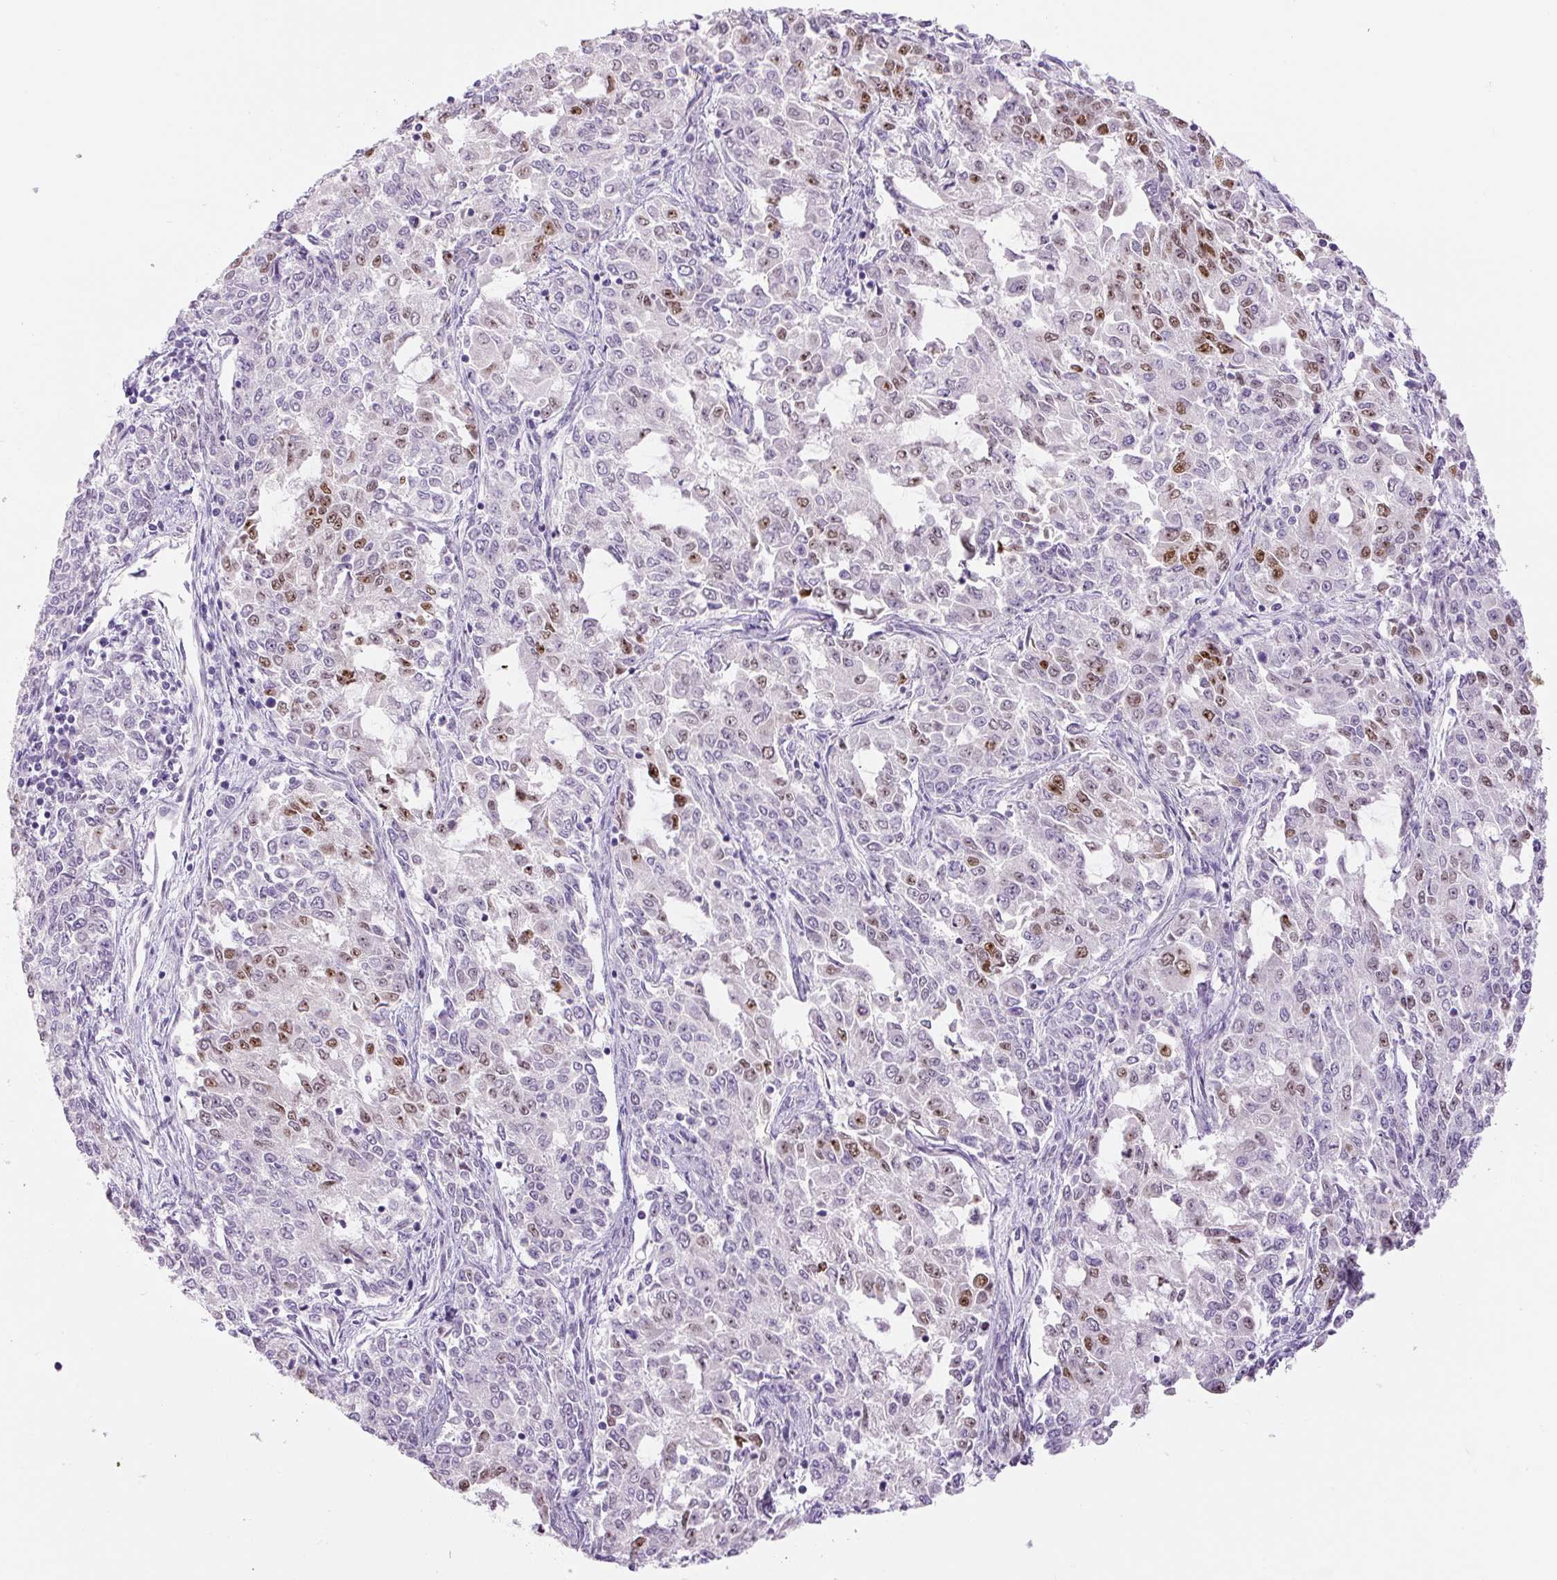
{"staining": {"intensity": "moderate", "quantity": "25%-75%", "location": "nuclear"}, "tissue": "endometrial cancer", "cell_type": "Tumor cells", "image_type": "cancer", "snomed": [{"axis": "morphology", "description": "Adenocarcinoma, NOS"}, {"axis": "topography", "description": "Endometrium"}], "caption": "Adenocarcinoma (endometrial) stained with a brown dye displays moderate nuclear positive expression in about 25%-75% of tumor cells.", "gene": "SIX1", "patient": {"sex": "female", "age": 50}}